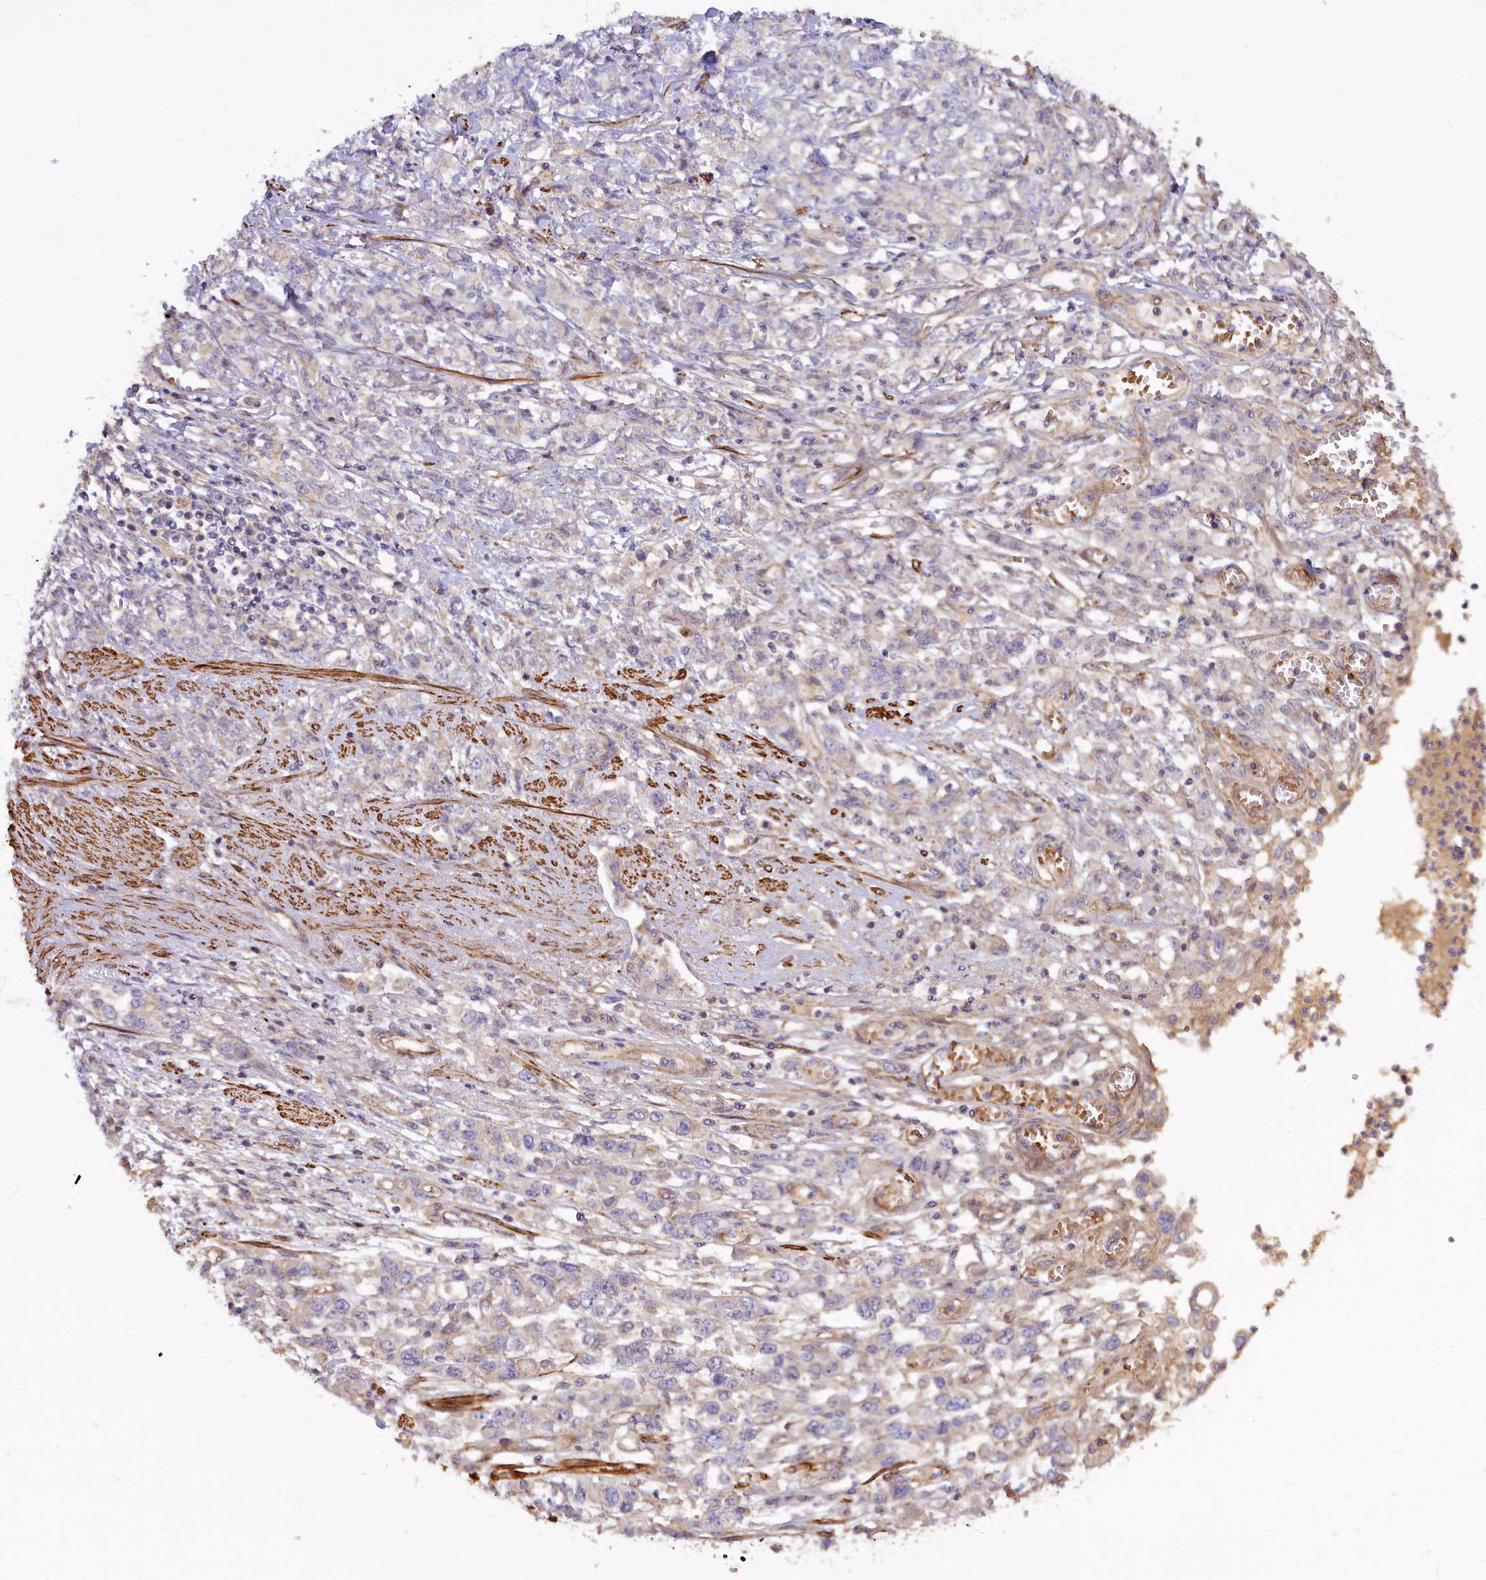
{"staining": {"intensity": "negative", "quantity": "none", "location": "none"}, "tissue": "stomach cancer", "cell_type": "Tumor cells", "image_type": "cancer", "snomed": [{"axis": "morphology", "description": "Adenocarcinoma, NOS"}, {"axis": "topography", "description": "Stomach"}], "caption": "DAB (3,3'-diaminobenzidine) immunohistochemical staining of adenocarcinoma (stomach) shows no significant positivity in tumor cells.", "gene": "FUZ", "patient": {"sex": "female", "age": 76}}